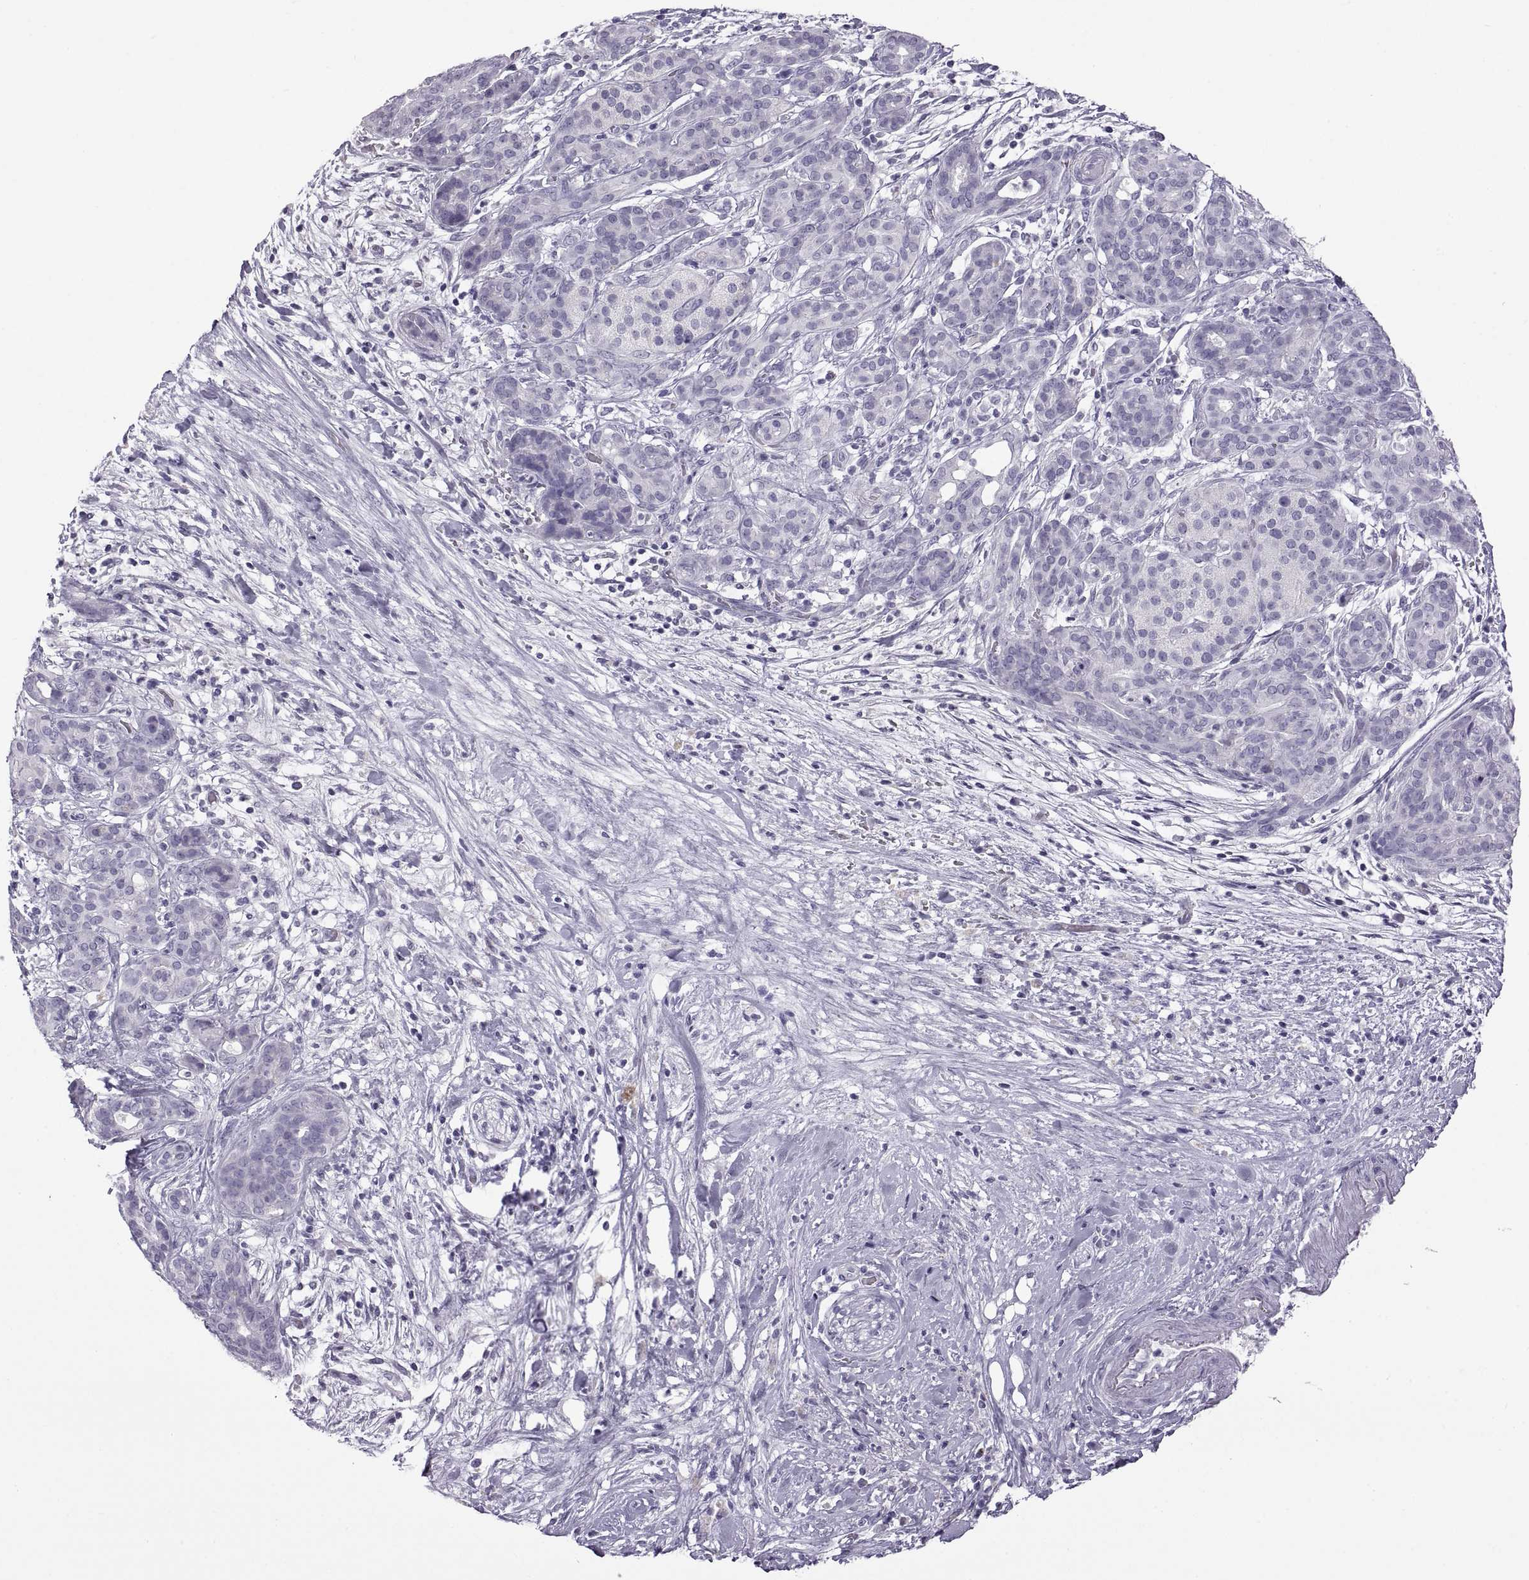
{"staining": {"intensity": "negative", "quantity": "none", "location": "none"}, "tissue": "pancreatic cancer", "cell_type": "Tumor cells", "image_type": "cancer", "snomed": [{"axis": "morphology", "description": "Adenocarcinoma, NOS"}, {"axis": "topography", "description": "Pancreas"}], "caption": "An image of adenocarcinoma (pancreatic) stained for a protein reveals no brown staining in tumor cells.", "gene": "RDM1", "patient": {"sex": "male", "age": 44}}